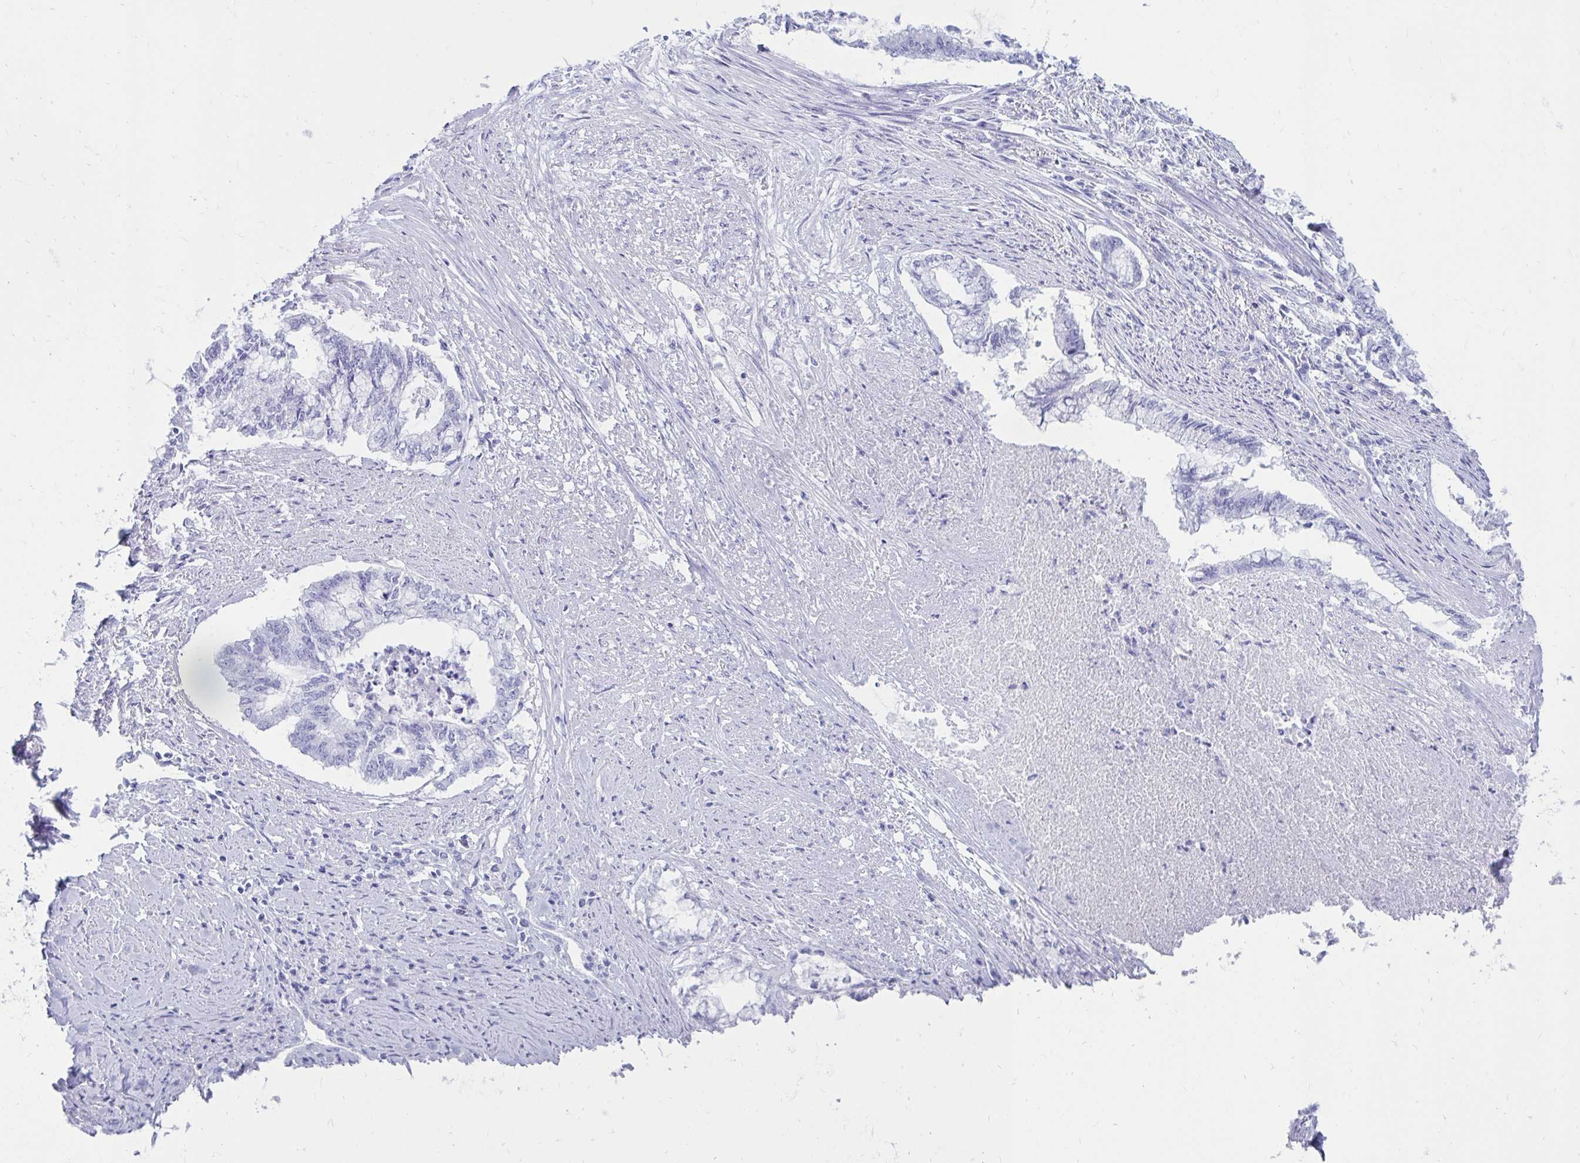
{"staining": {"intensity": "negative", "quantity": "none", "location": "none"}, "tissue": "endometrial cancer", "cell_type": "Tumor cells", "image_type": "cancer", "snomed": [{"axis": "morphology", "description": "Adenocarcinoma, NOS"}, {"axis": "topography", "description": "Endometrium"}], "caption": "Endometrial adenocarcinoma was stained to show a protein in brown. There is no significant positivity in tumor cells.", "gene": "OR10R2", "patient": {"sex": "female", "age": 79}}